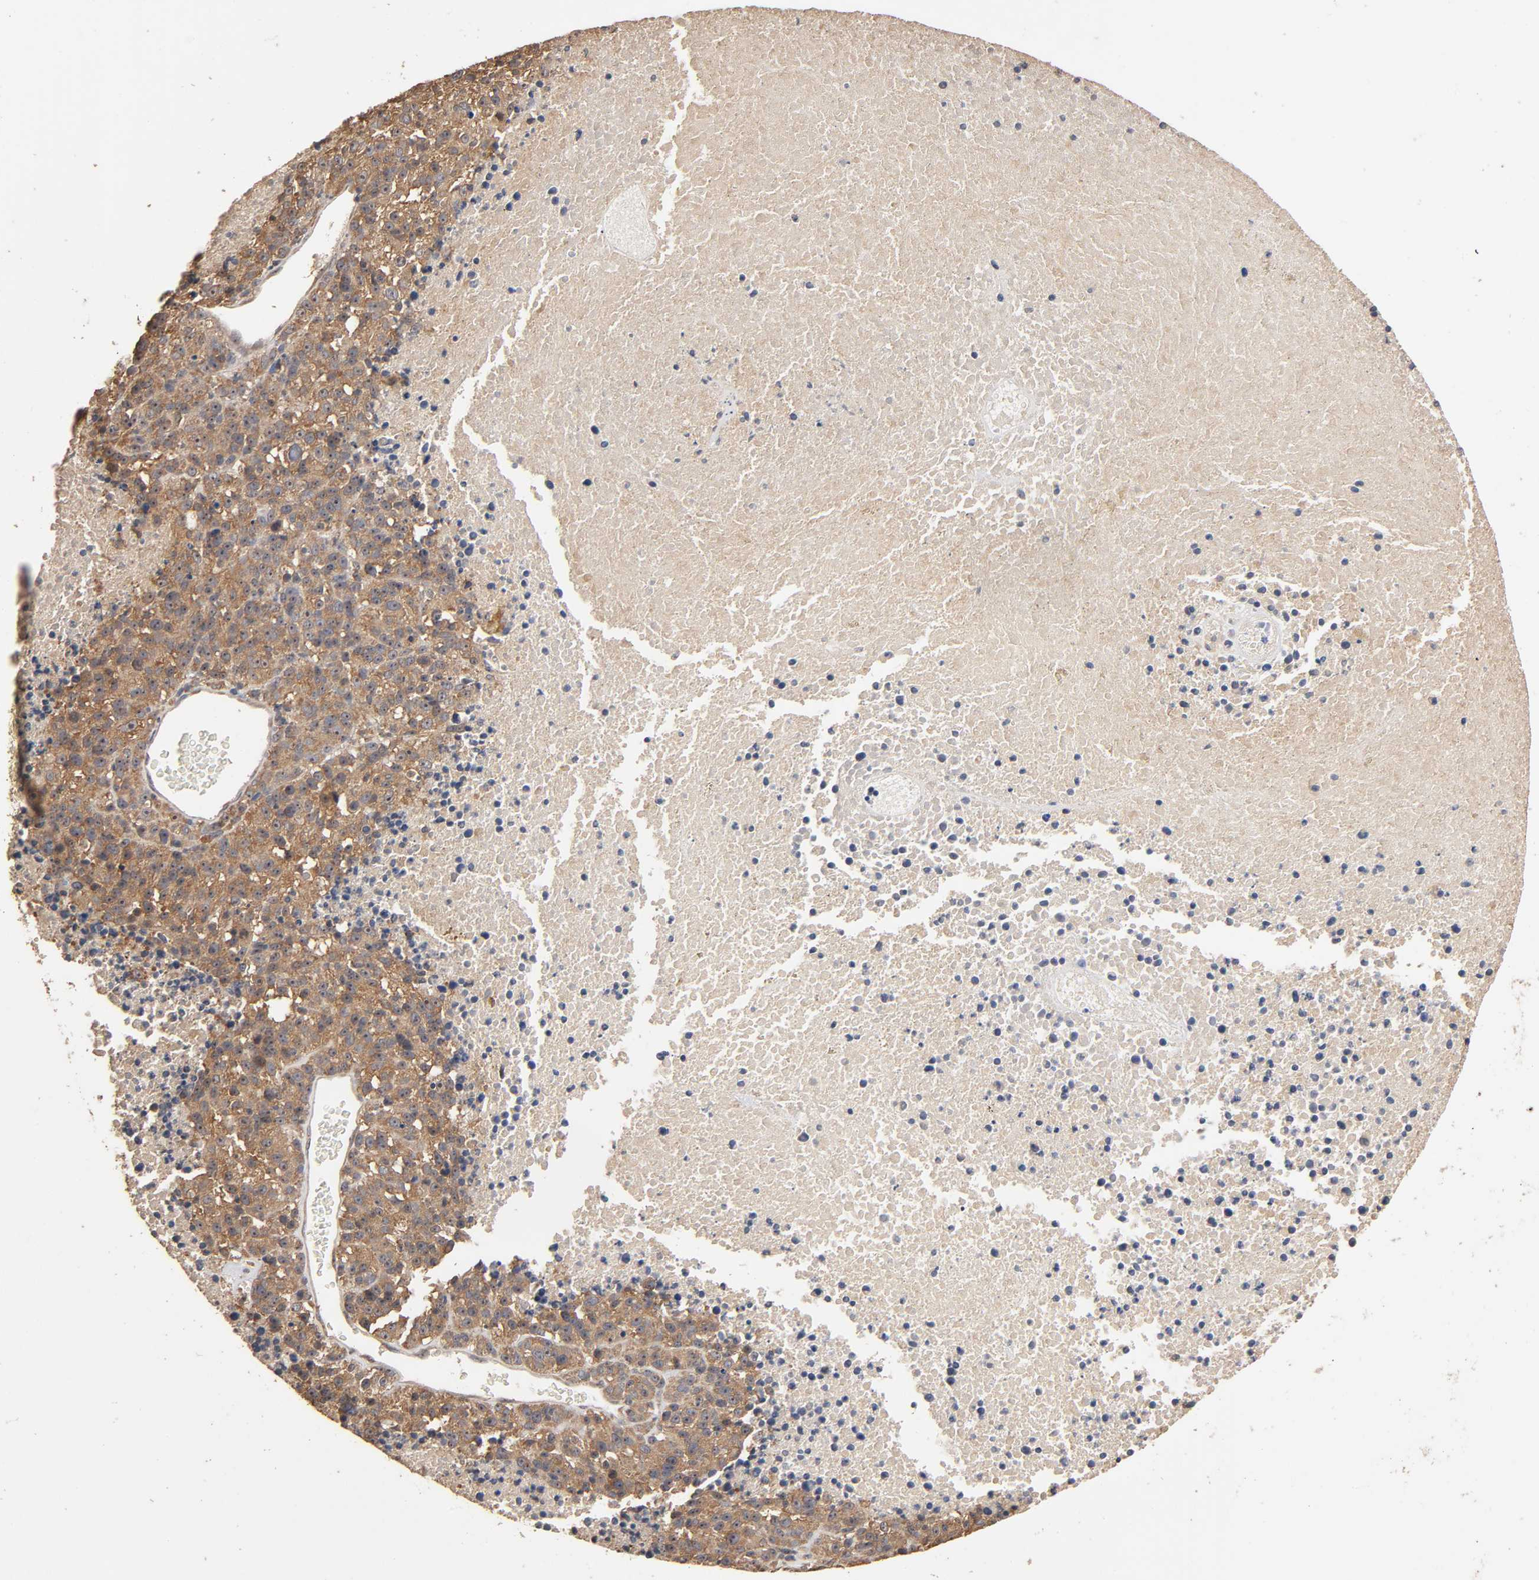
{"staining": {"intensity": "moderate", "quantity": ">75%", "location": "cytoplasmic/membranous"}, "tissue": "melanoma", "cell_type": "Tumor cells", "image_type": "cancer", "snomed": [{"axis": "morphology", "description": "Malignant melanoma, Metastatic site"}, {"axis": "topography", "description": "Cerebral cortex"}], "caption": "Malignant melanoma (metastatic site) stained with DAB (3,3'-diaminobenzidine) immunohistochemistry shows medium levels of moderate cytoplasmic/membranous positivity in about >75% of tumor cells.", "gene": "ARHGEF7", "patient": {"sex": "female", "age": 52}}